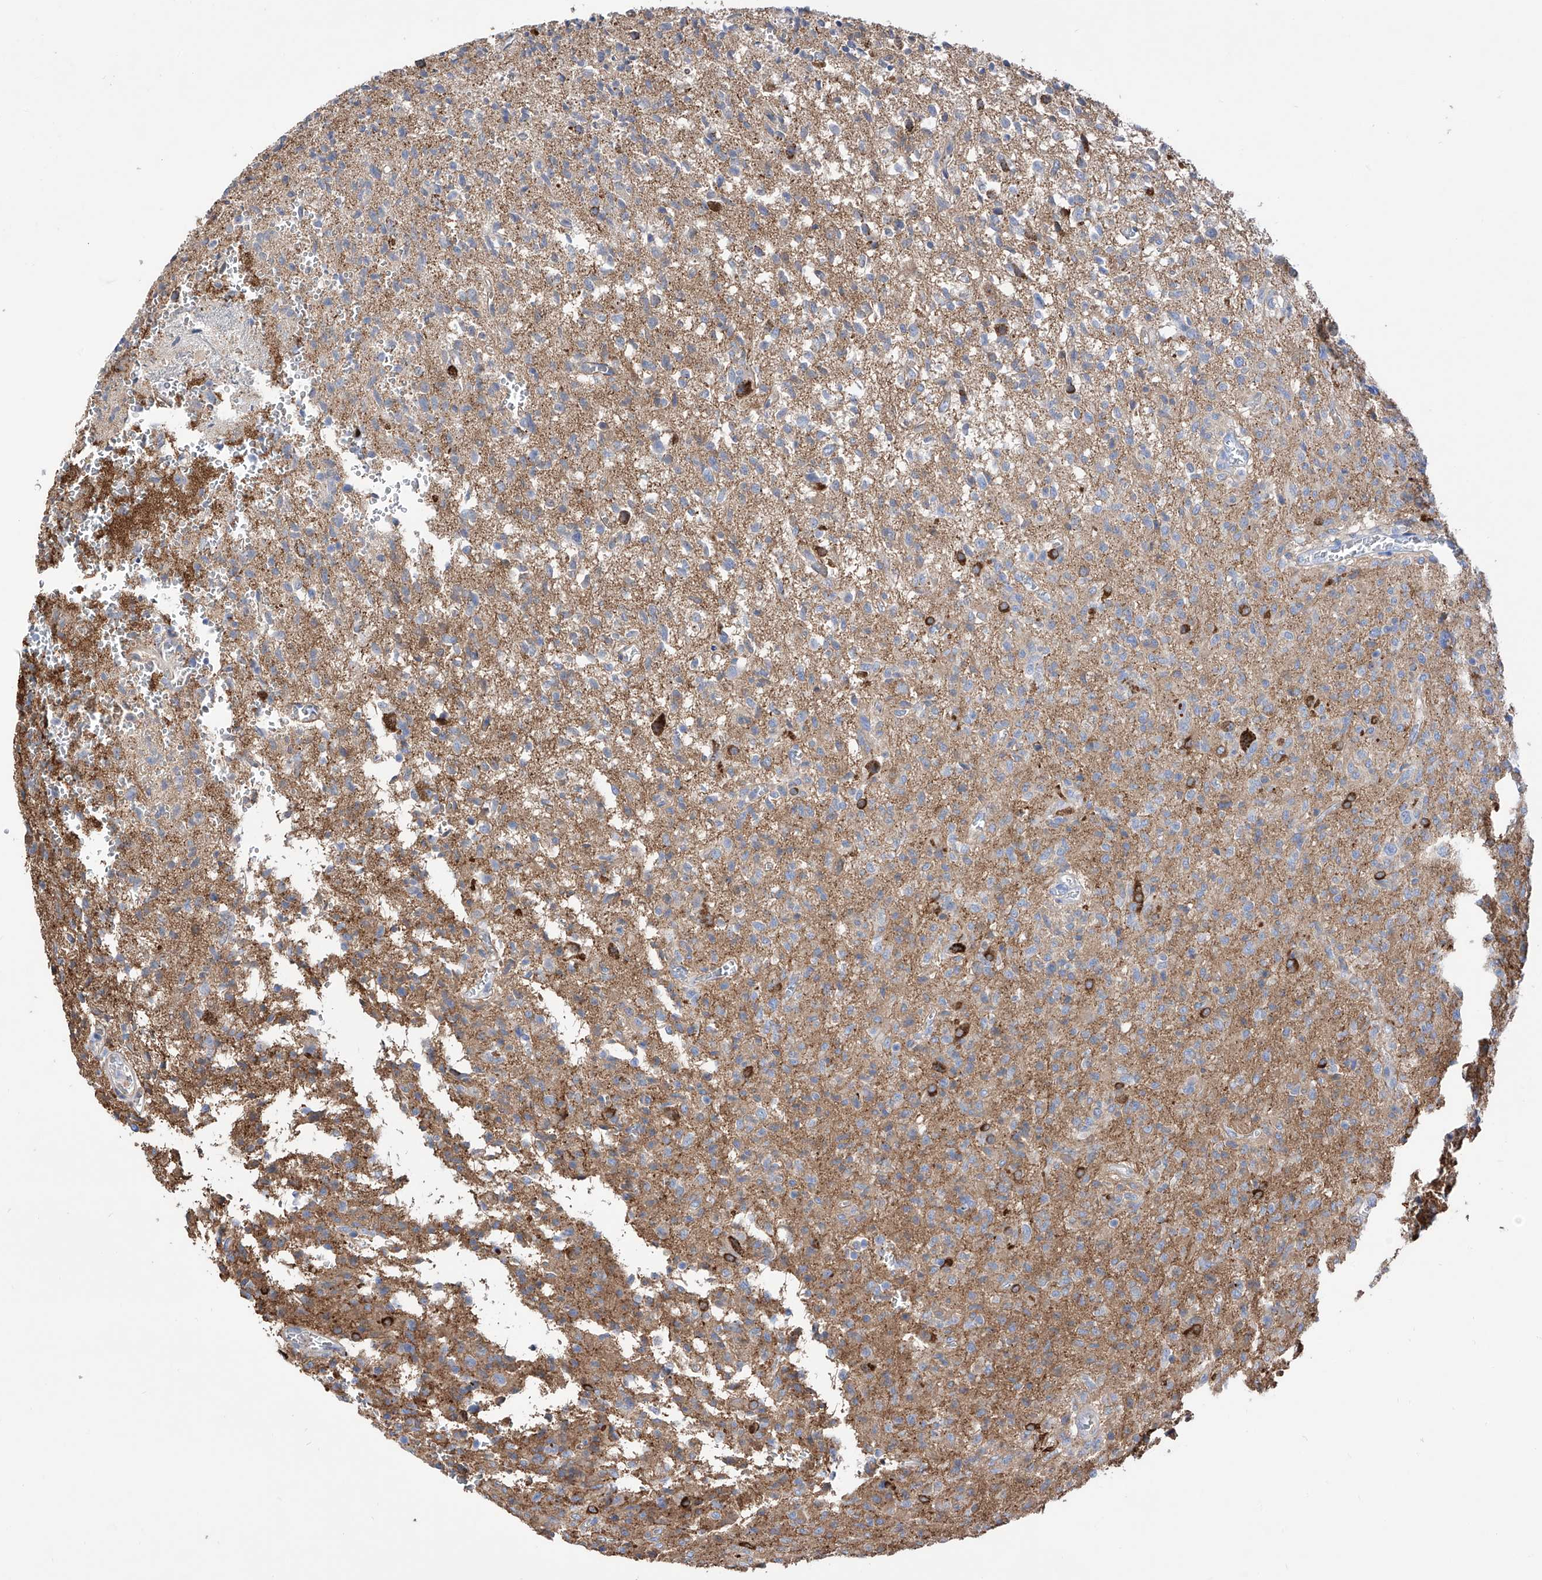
{"staining": {"intensity": "weak", "quantity": "25%-75%", "location": "cytoplasmic/membranous"}, "tissue": "glioma", "cell_type": "Tumor cells", "image_type": "cancer", "snomed": [{"axis": "morphology", "description": "Glioma, malignant, High grade"}, {"axis": "topography", "description": "Brain"}], "caption": "Protein expression analysis of glioma shows weak cytoplasmic/membranous positivity in about 25%-75% of tumor cells.", "gene": "ZNF653", "patient": {"sex": "female", "age": 57}}